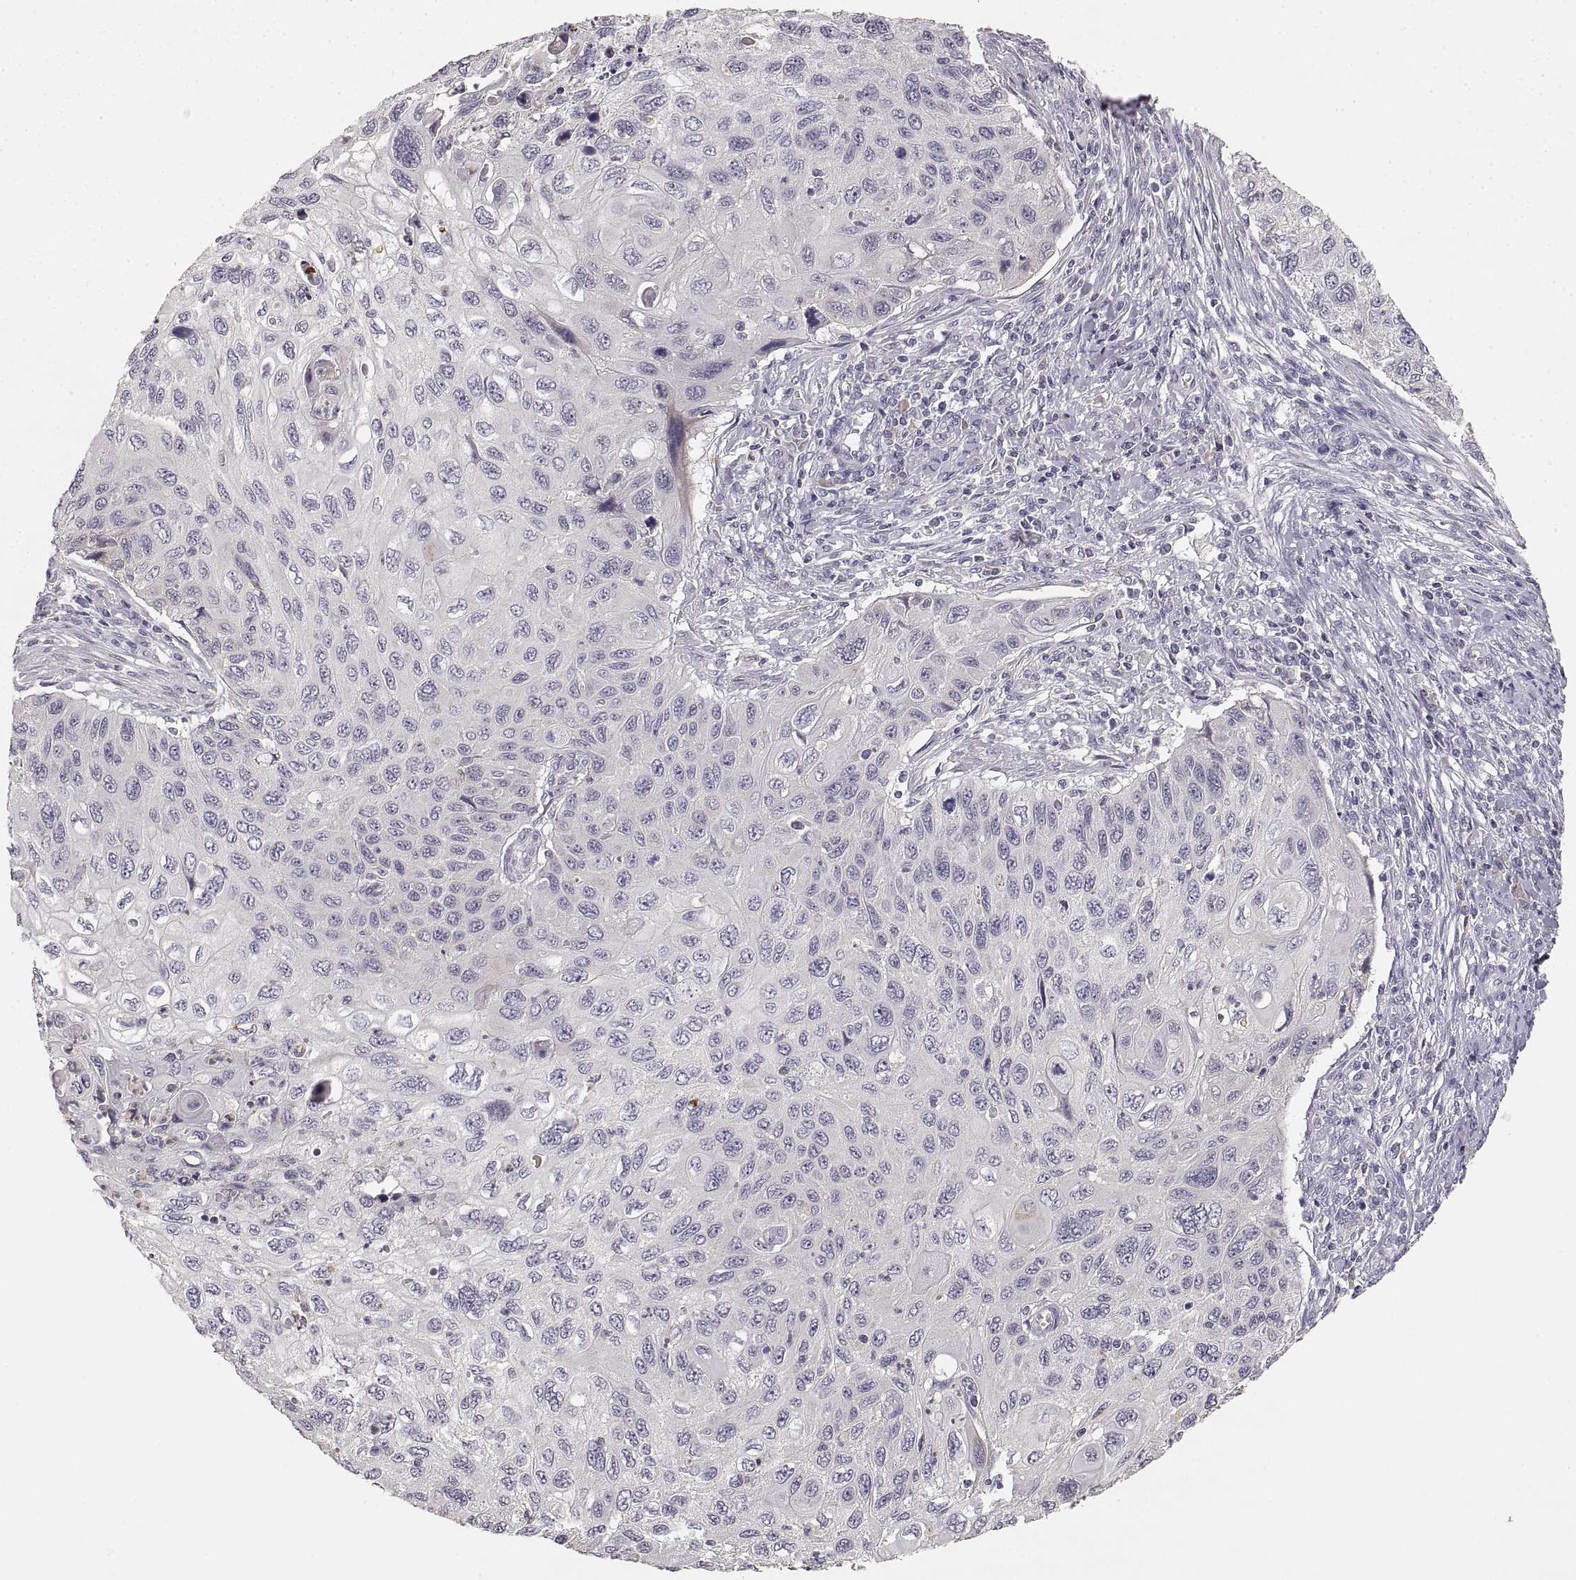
{"staining": {"intensity": "negative", "quantity": "none", "location": "none"}, "tissue": "cervical cancer", "cell_type": "Tumor cells", "image_type": "cancer", "snomed": [{"axis": "morphology", "description": "Squamous cell carcinoma, NOS"}, {"axis": "topography", "description": "Cervix"}], "caption": "IHC histopathology image of human cervical cancer (squamous cell carcinoma) stained for a protein (brown), which exhibits no expression in tumor cells.", "gene": "RUNDC3A", "patient": {"sex": "female", "age": 70}}